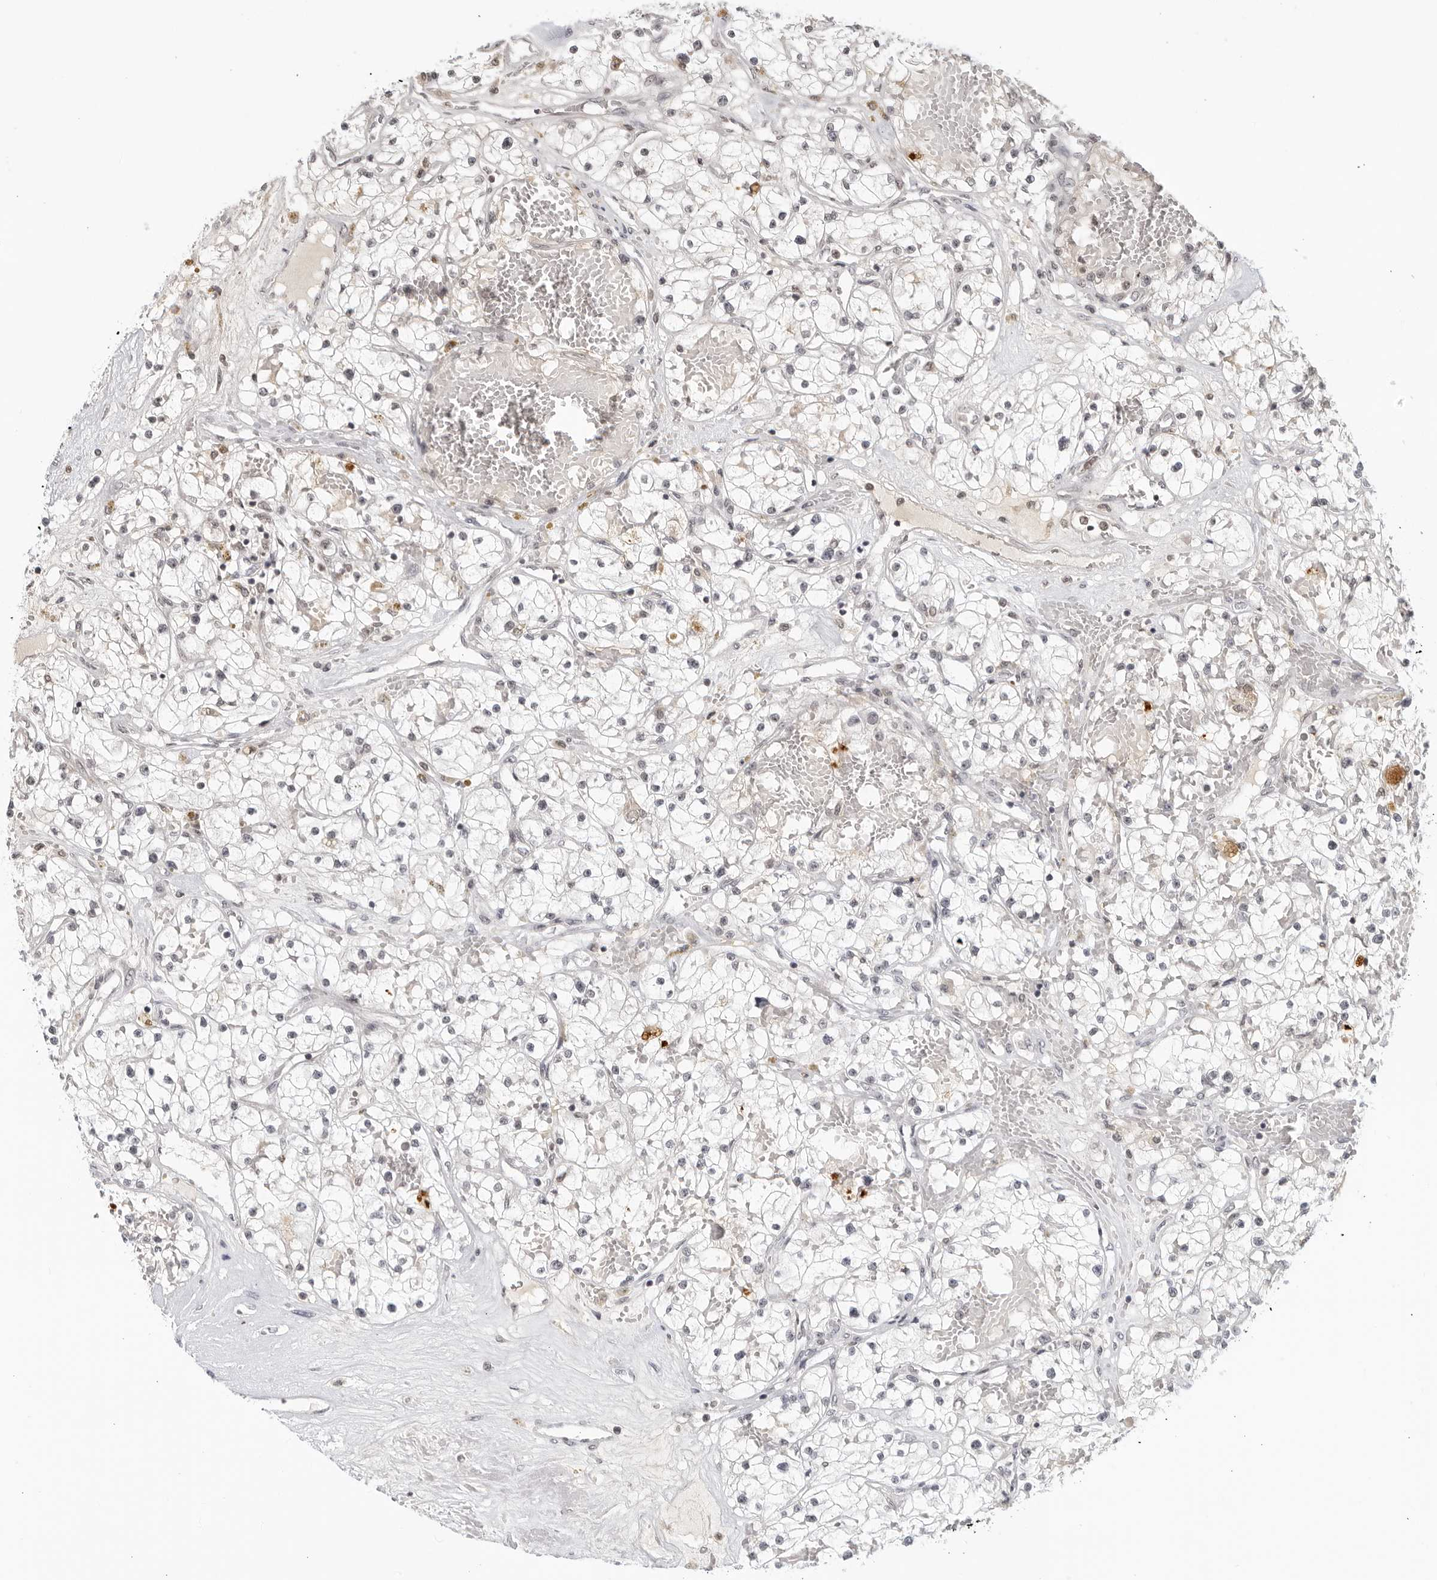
{"staining": {"intensity": "negative", "quantity": "none", "location": "none"}, "tissue": "renal cancer", "cell_type": "Tumor cells", "image_type": "cancer", "snomed": [{"axis": "morphology", "description": "Normal tissue, NOS"}, {"axis": "morphology", "description": "Adenocarcinoma, NOS"}, {"axis": "topography", "description": "Kidney"}], "caption": "A high-resolution photomicrograph shows IHC staining of adenocarcinoma (renal), which demonstrates no significant positivity in tumor cells.", "gene": "RAB11FIP3", "patient": {"sex": "male", "age": 68}}